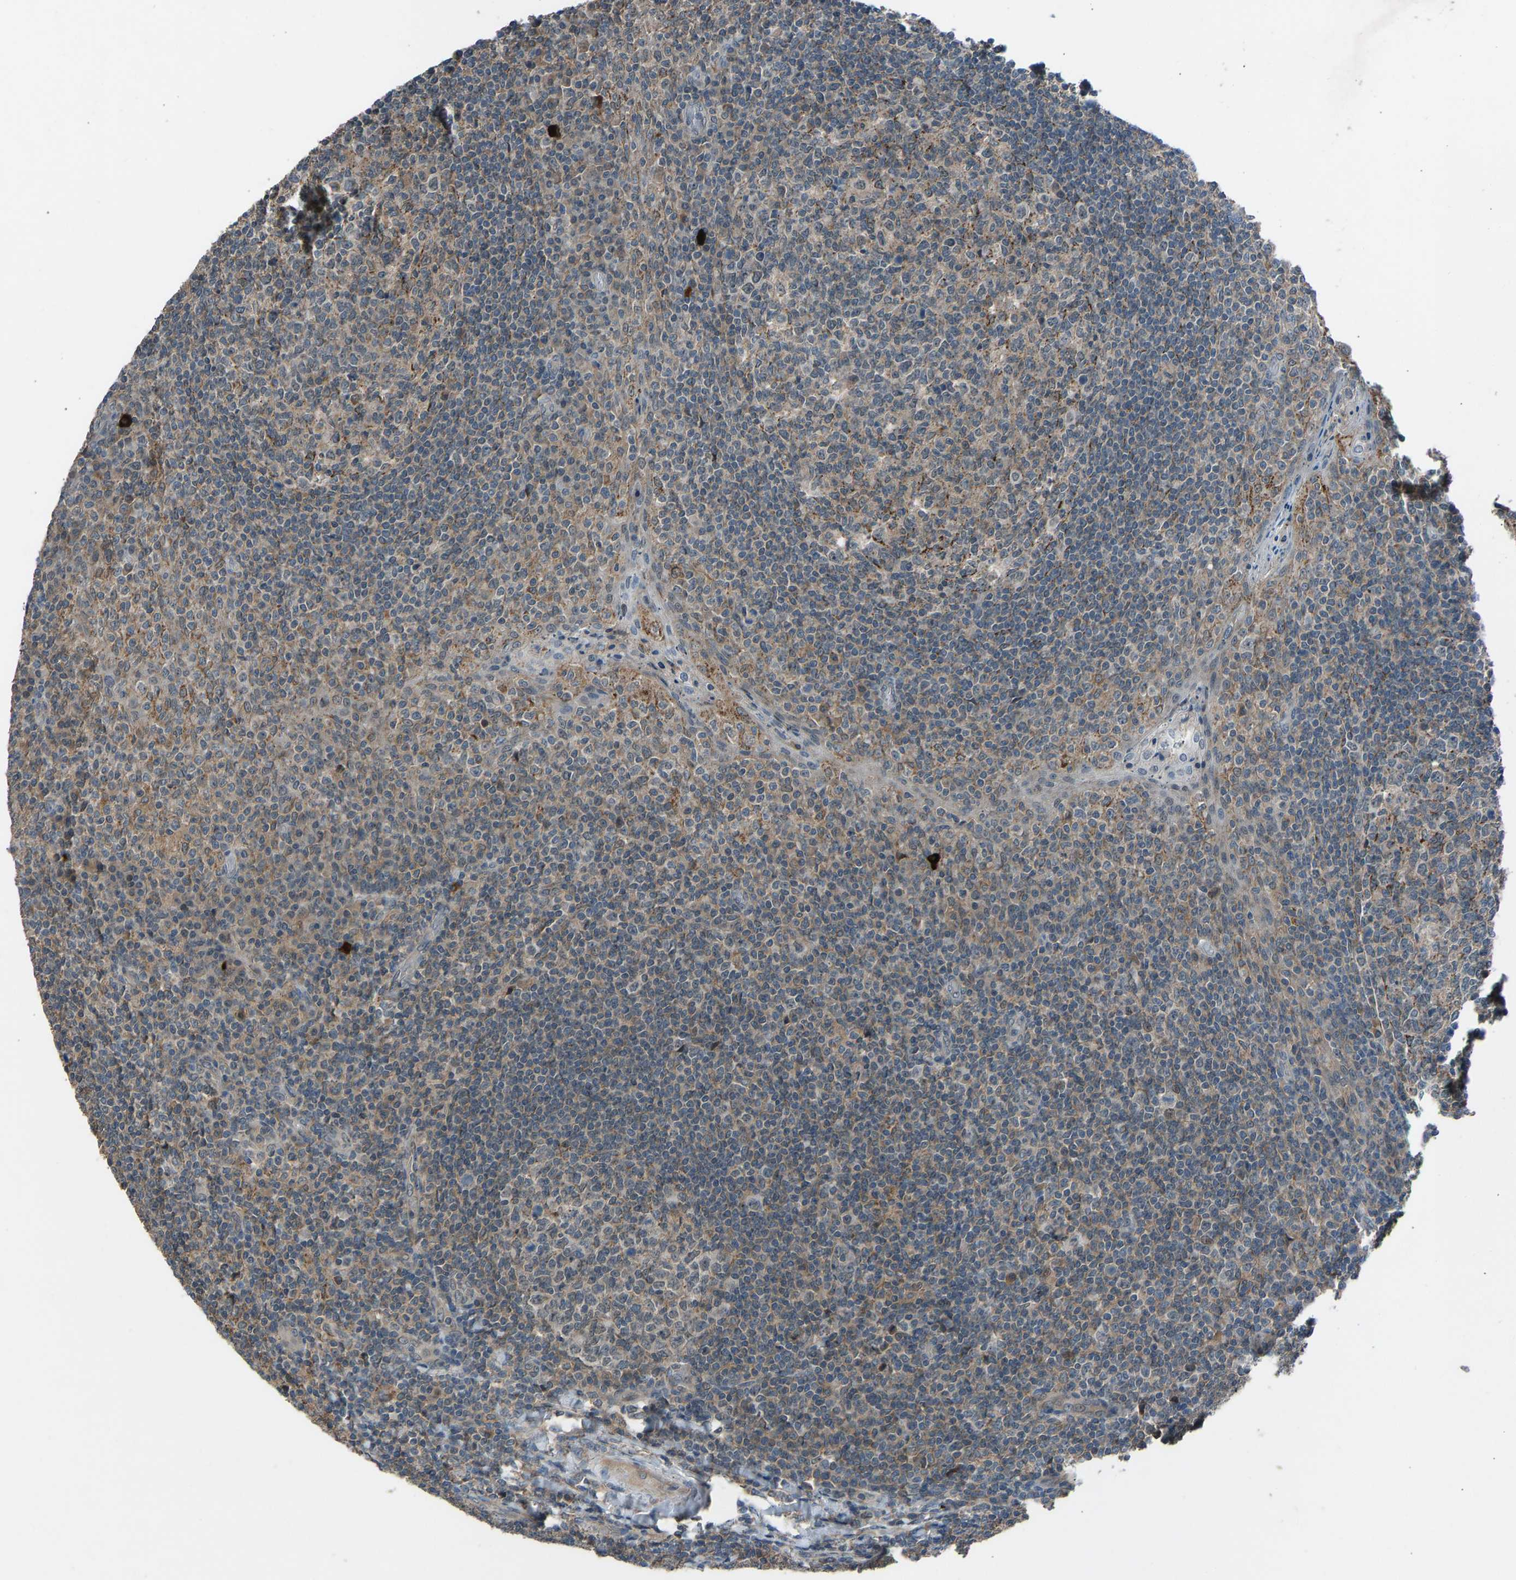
{"staining": {"intensity": "moderate", "quantity": "25%-75%", "location": "cytoplasmic/membranous,nuclear"}, "tissue": "tonsil", "cell_type": "Germinal center cells", "image_type": "normal", "snomed": [{"axis": "morphology", "description": "Normal tissue, NOS"}, {"axis": "topography", "description": "Tonsil"}], "caption": "A medium amount of moderate cytoplasmic/membranous,nuclear expression is present in about 25%-75% of germinal center cells in unremarkable tonsil. The protein of interest is shown in brown color, while the nuclei are stained blue.", "gene": "SLC43A1", "patient": {"sex": "female", "age": 19}}